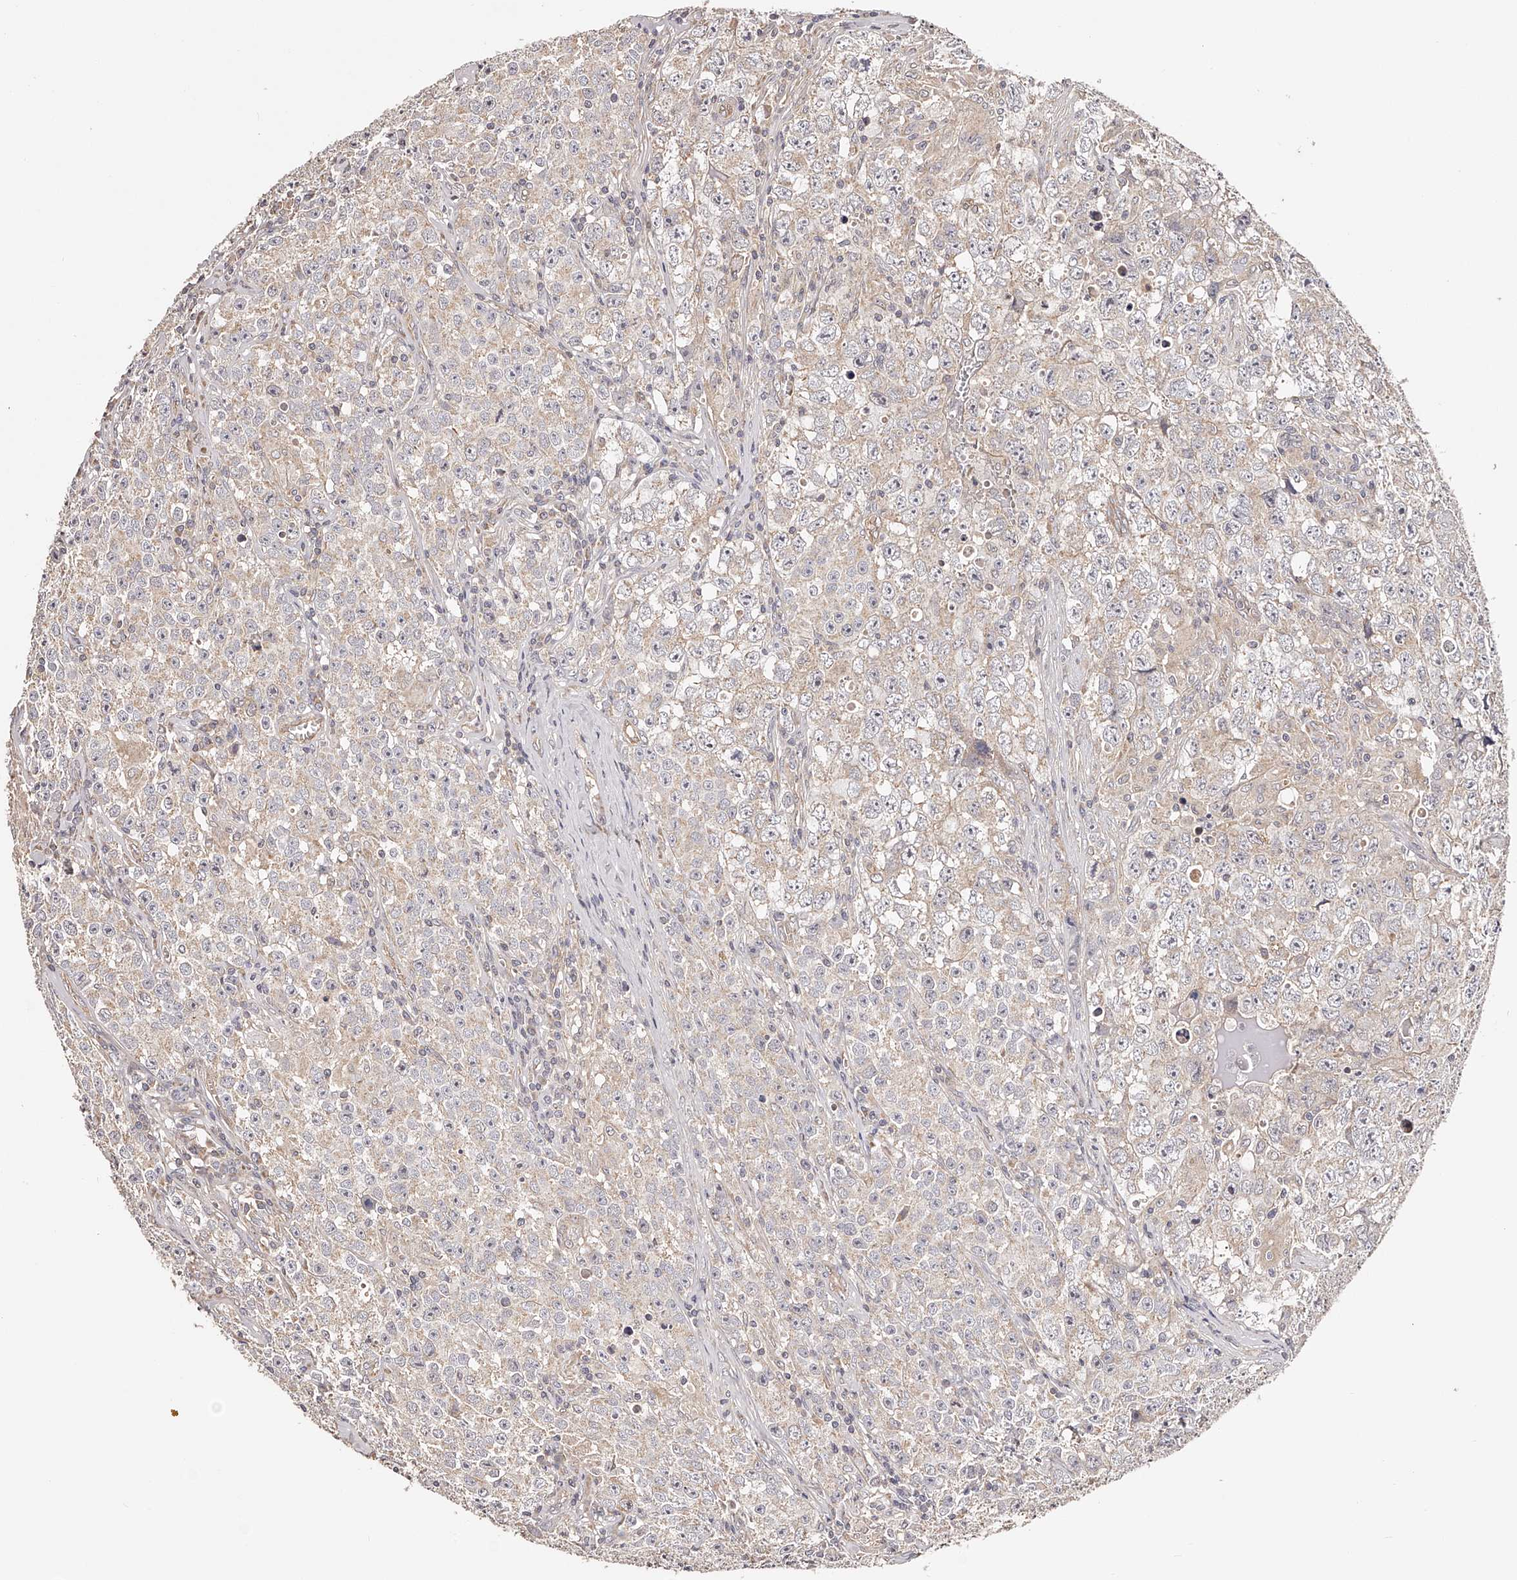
{"staining": {"intensity": "weak", "quantity": "<25%", "location": "cytoplasmic/membranous"}, "tissue": "testis cancer", "cell_type": "Tumor cells", "image_type": "cancer", "snomed": [{"axis": "morphology", "description": "Seminoma, NOS"}, {"axis": "morphology", "description": "Carcinoma, Embryonal, NOS"}, {"axis": "topography", "description": "Testis"}], "caption": "This is an immunohistochemistry (IHC) image of embryonal carcinoma (testis). There is no positivity in tumor cells.", "gene": "USP21", "patient": {"sex": "male", "age": 43}}